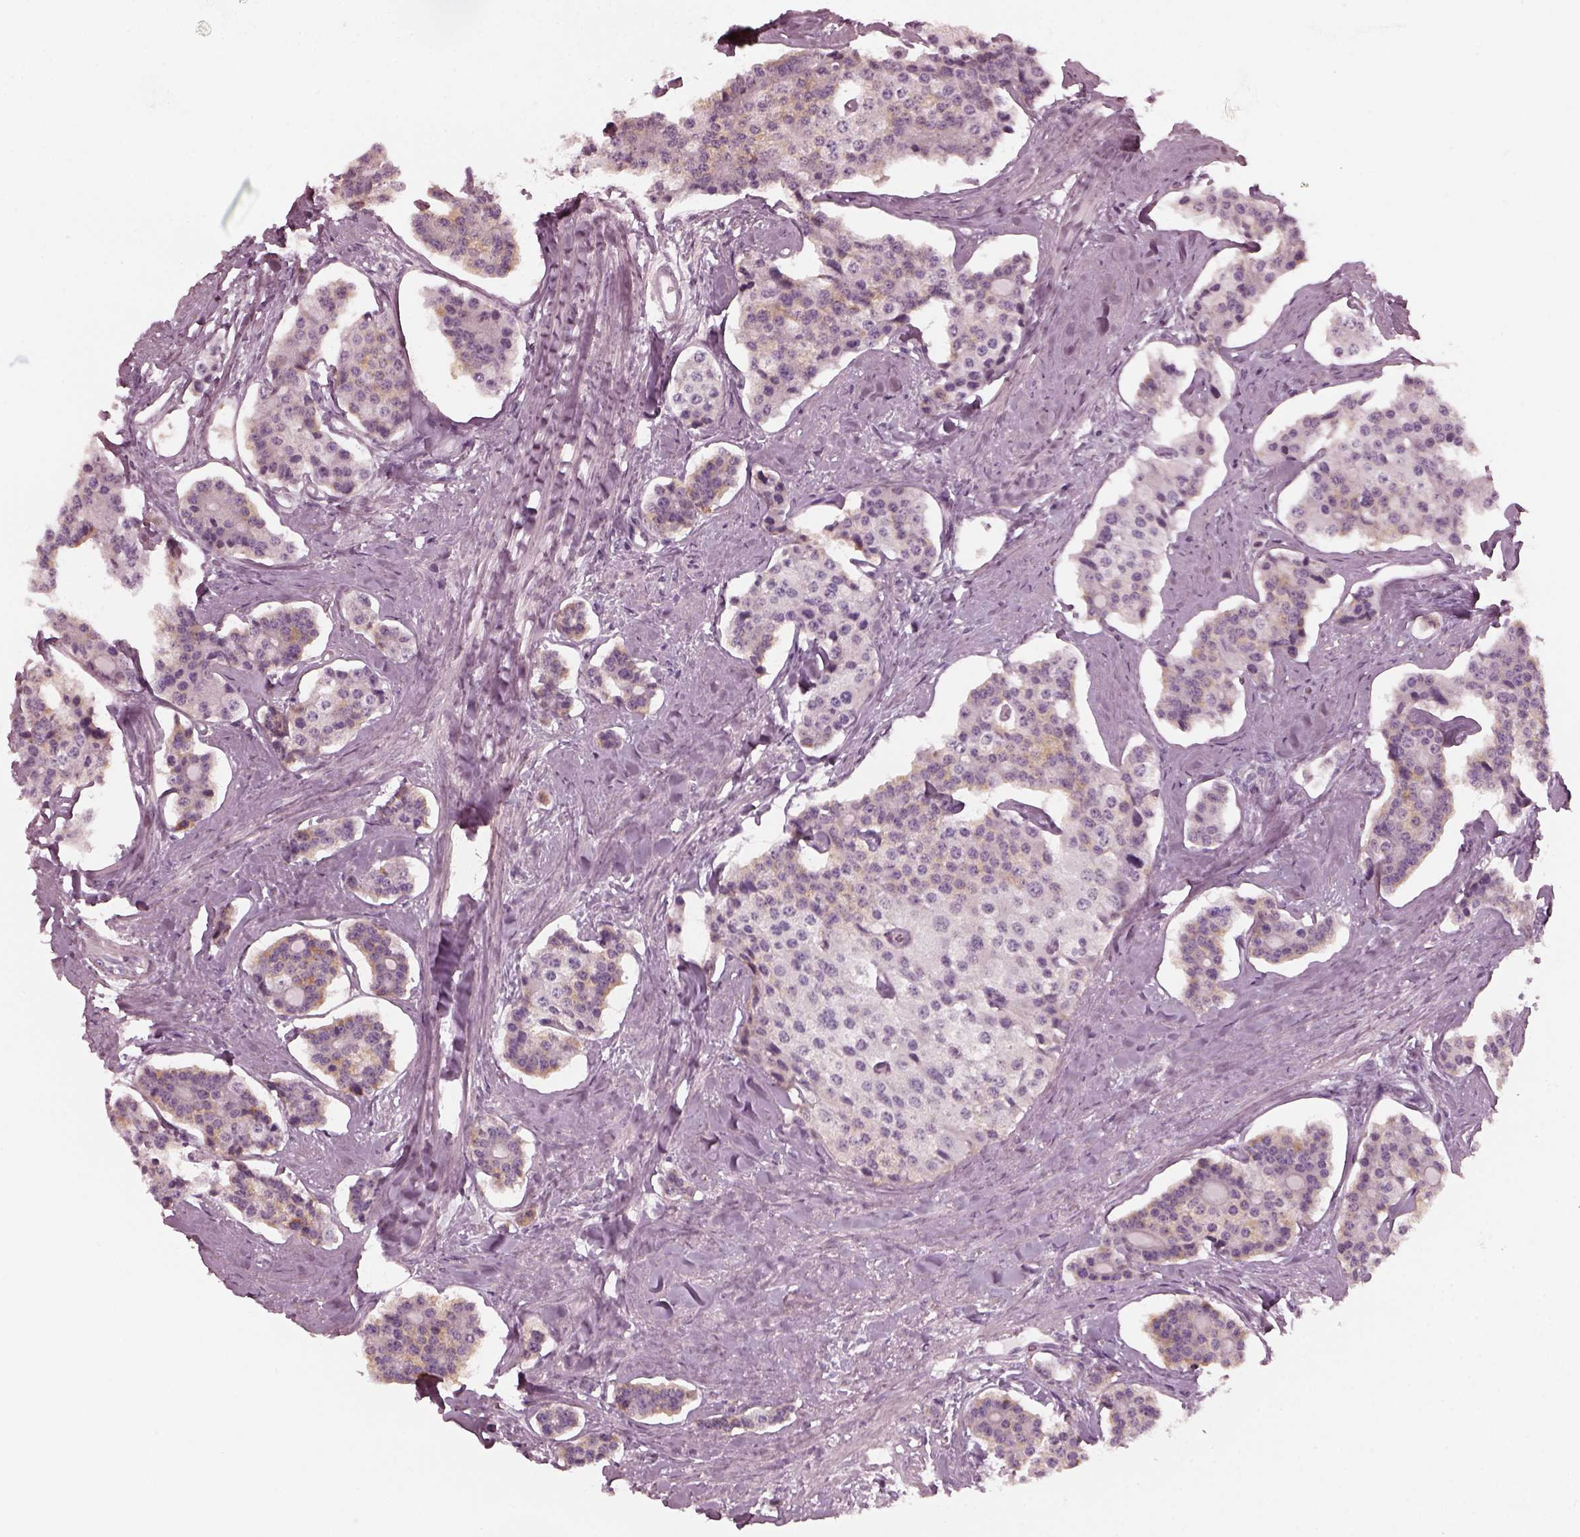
{"staining": {"intensity": "weak", "quantity": "<25%", "location": "cytoplasmic/membranous"}, "tissue": "carcinoid", "cell_type": "Tumor cells", "image_type": "cancer", "snomed": [{"axis": "morphology", "description": "Carcinoid, malignant, NOS"}, {"axis": "topography", "description": "Small intestine"}], "caption": "Tumor cells show no significant staining in carcinoid. (Brightfield microscopy of DAB (3,3'-diaminobenzidine) IHC at high magnification).", "gene": "CHIT1", "patient": {"sex": "female", "age": 65}}